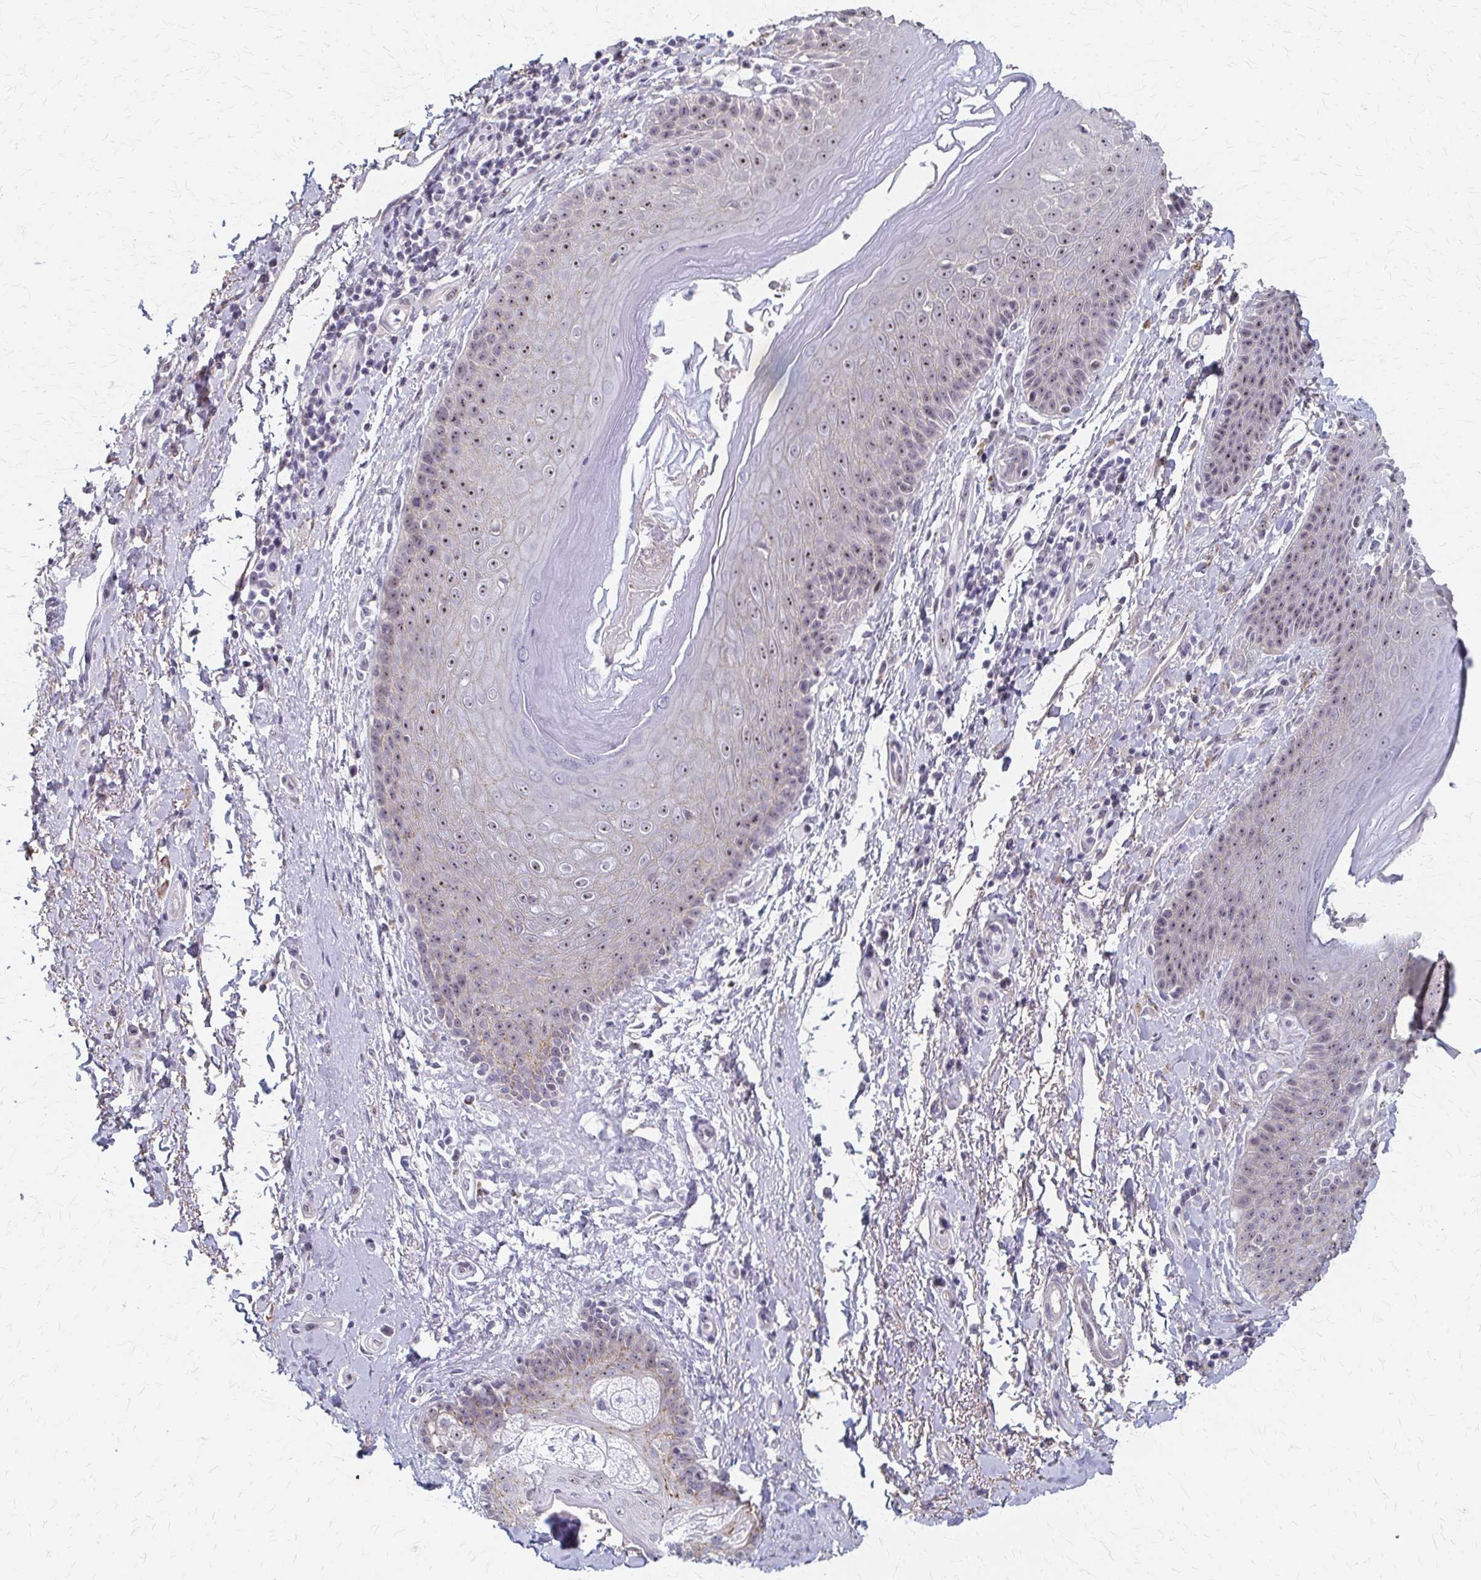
{"staining": {"intensity": "moderate", "quantity": "25%-75%", "location": "nuclear"}, "tissue": "adipose tissue", "cell_type": "Adipocytes", "image_type": "normal", "snomed": [{"axis": "morphology", "description": "Normal tissue, NOS"}, {"axis": "topography", "description": "Peripheral nerve tissue"}], "caption": "A brown stain highlights moderate nuclear expression of a protein in adipocytes of benign human adipose tissue. (DAB IHC with brightfield microscopy, high magnification).", "gene": "PES1", "patient": {"sex": "male", "age": 51}}